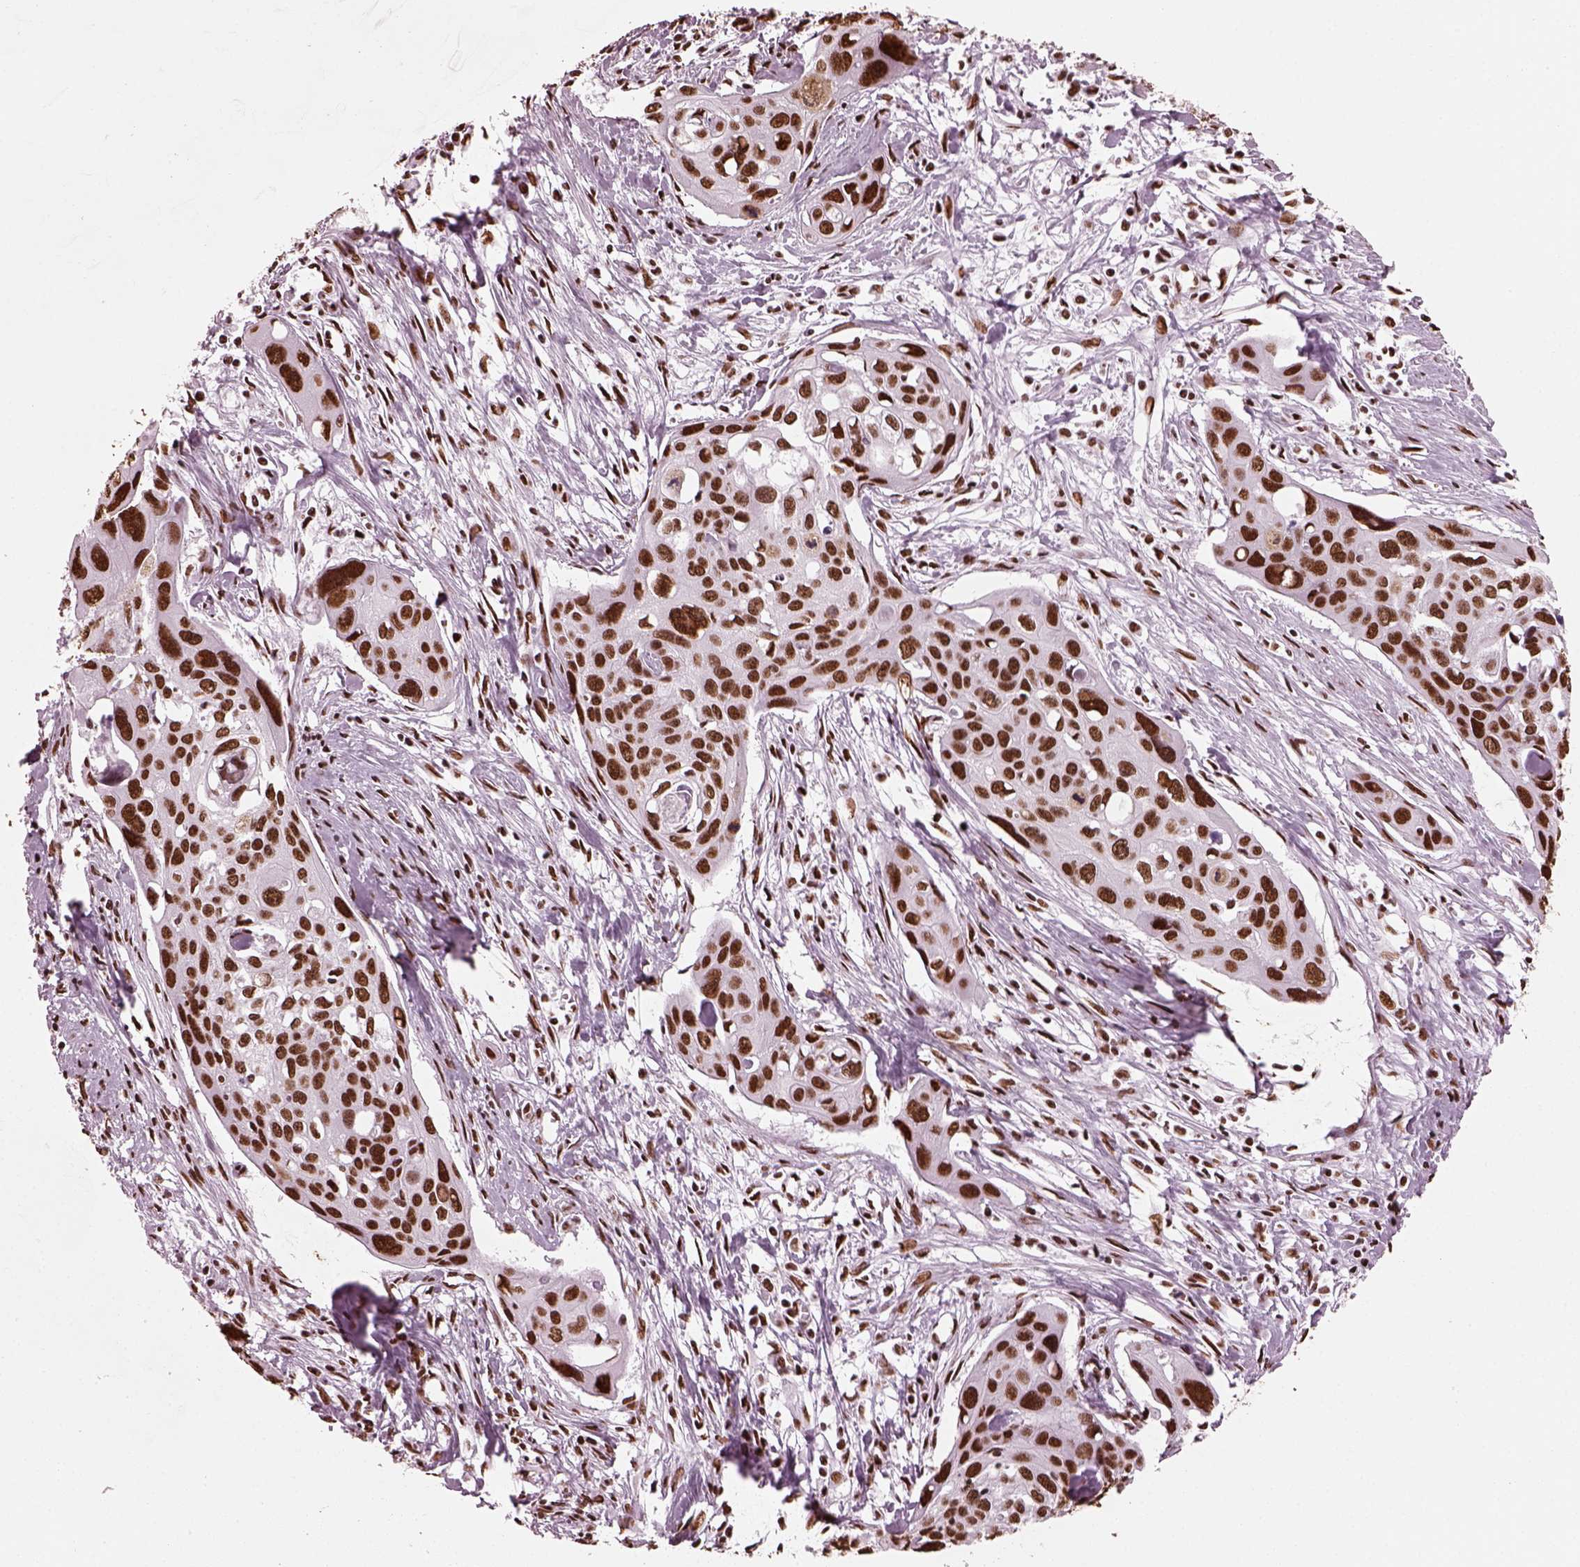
{"staining": {"intensity": "strong", "quantity": ">75%", "location": "nuclear"}, "tissue": "cervical cancer", "cell_type": "Tumor cells", "image_type": "cancer", "snomed": [{"axis": "morphology", "description": "Squamous cell carcinoma, NOS"}, {"axis": "topography", "description": "Cervix"}], "caption": "Tumor cells demonstrate high levels of strong nuclear expression in about >75% of cells in human squamous cell carcinoma (cervical). The staining was performed using DAB, with brown indicating positive protein expression. Nuclei are stained blue with hematoxylin.", "gene": "CBFA2T3", "patient": {"sex": "female", "age": 31}}